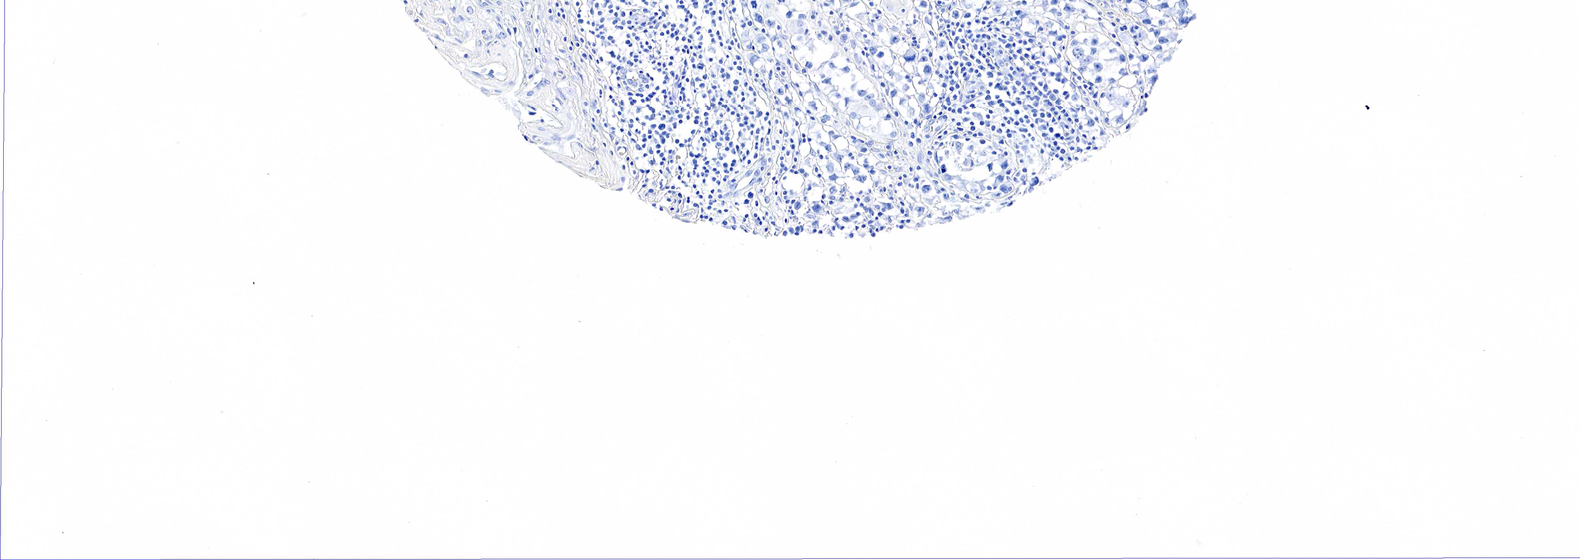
{"staining": {"intensity": "negative", "quantity": "none", "location": "none"}, "tissue": "testis cancer", "cell_type": "Tumor cells", "image_type": "cancer", "snomed": [{"axis": "morphology", "description": "Seminoma, NOS"}, {"axis": "topography", "description": "Testis"}], "caption": "This is an immunohistochemistry image of testis cancer (seminoma). There is no positivity in tumor cells.", "gene": "ACP3", "patient": {"sex": "male", "age": 35}}